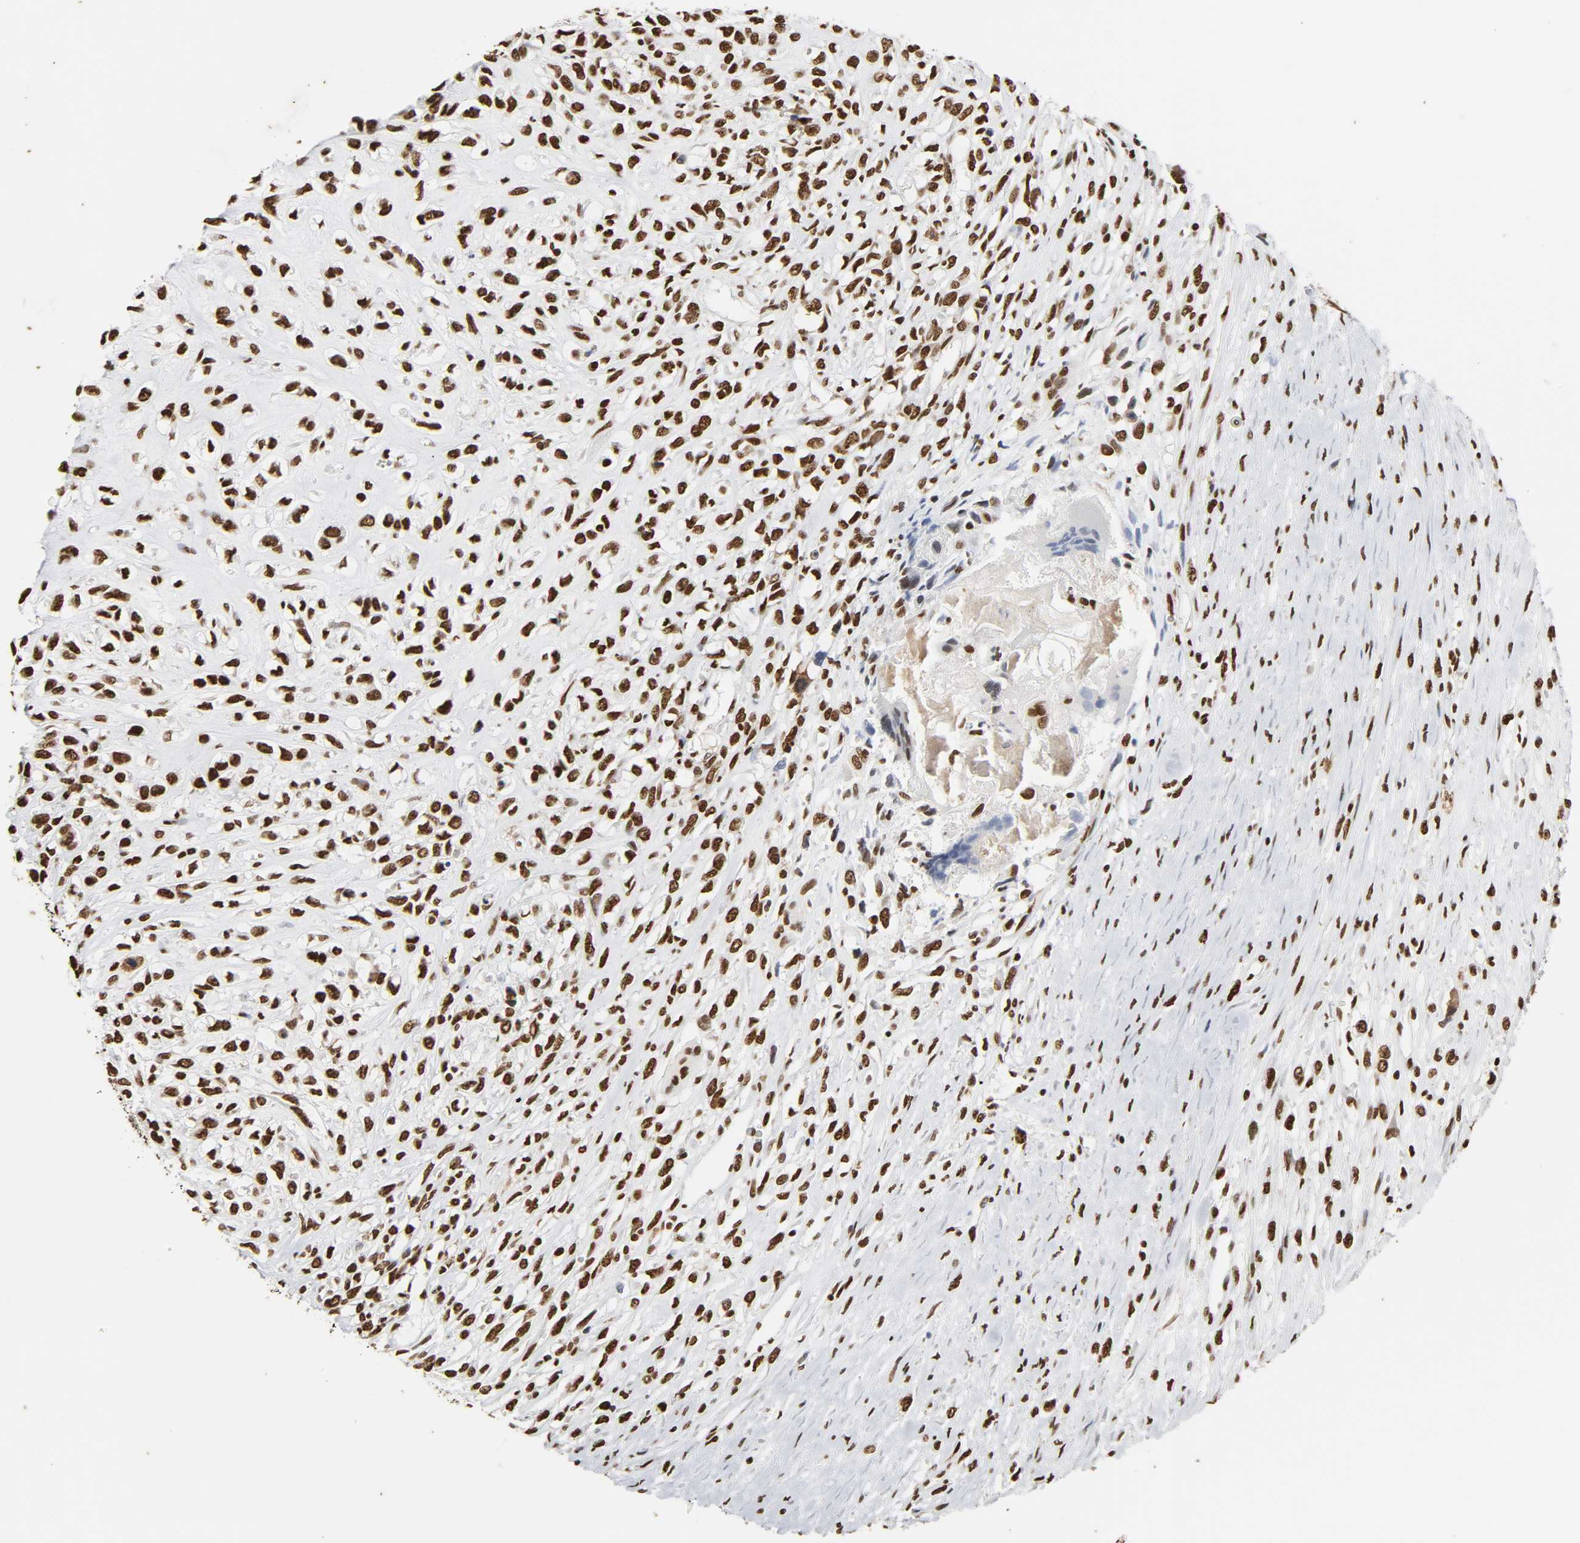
{"staining": {"intensity": "strong", "quantity": ">75%", "location": "nuclear"}, "tissue": "head and neck cancer", "cell_type": "Tumor cells", "image_type": "cancer", "snomed": [{"axis": "morphology", "description": "Necrosis, NOS"}, {"axis": "morphology", "description": "Neoplasm, malignant, NOS"}, {"axis": "topography", "description": "Salivary gland"}, {"axis": "topography", "description": "Head-Neck"}], "caption": "Immunohistochemistry (IHC) of head and neck cancer shows high levels of strong nuclear expression in about >75% of tumor cells. Nuclei are stained in blue.", "gene": "HNRNPC", "patient": {"sex": "male", "age": 43}}